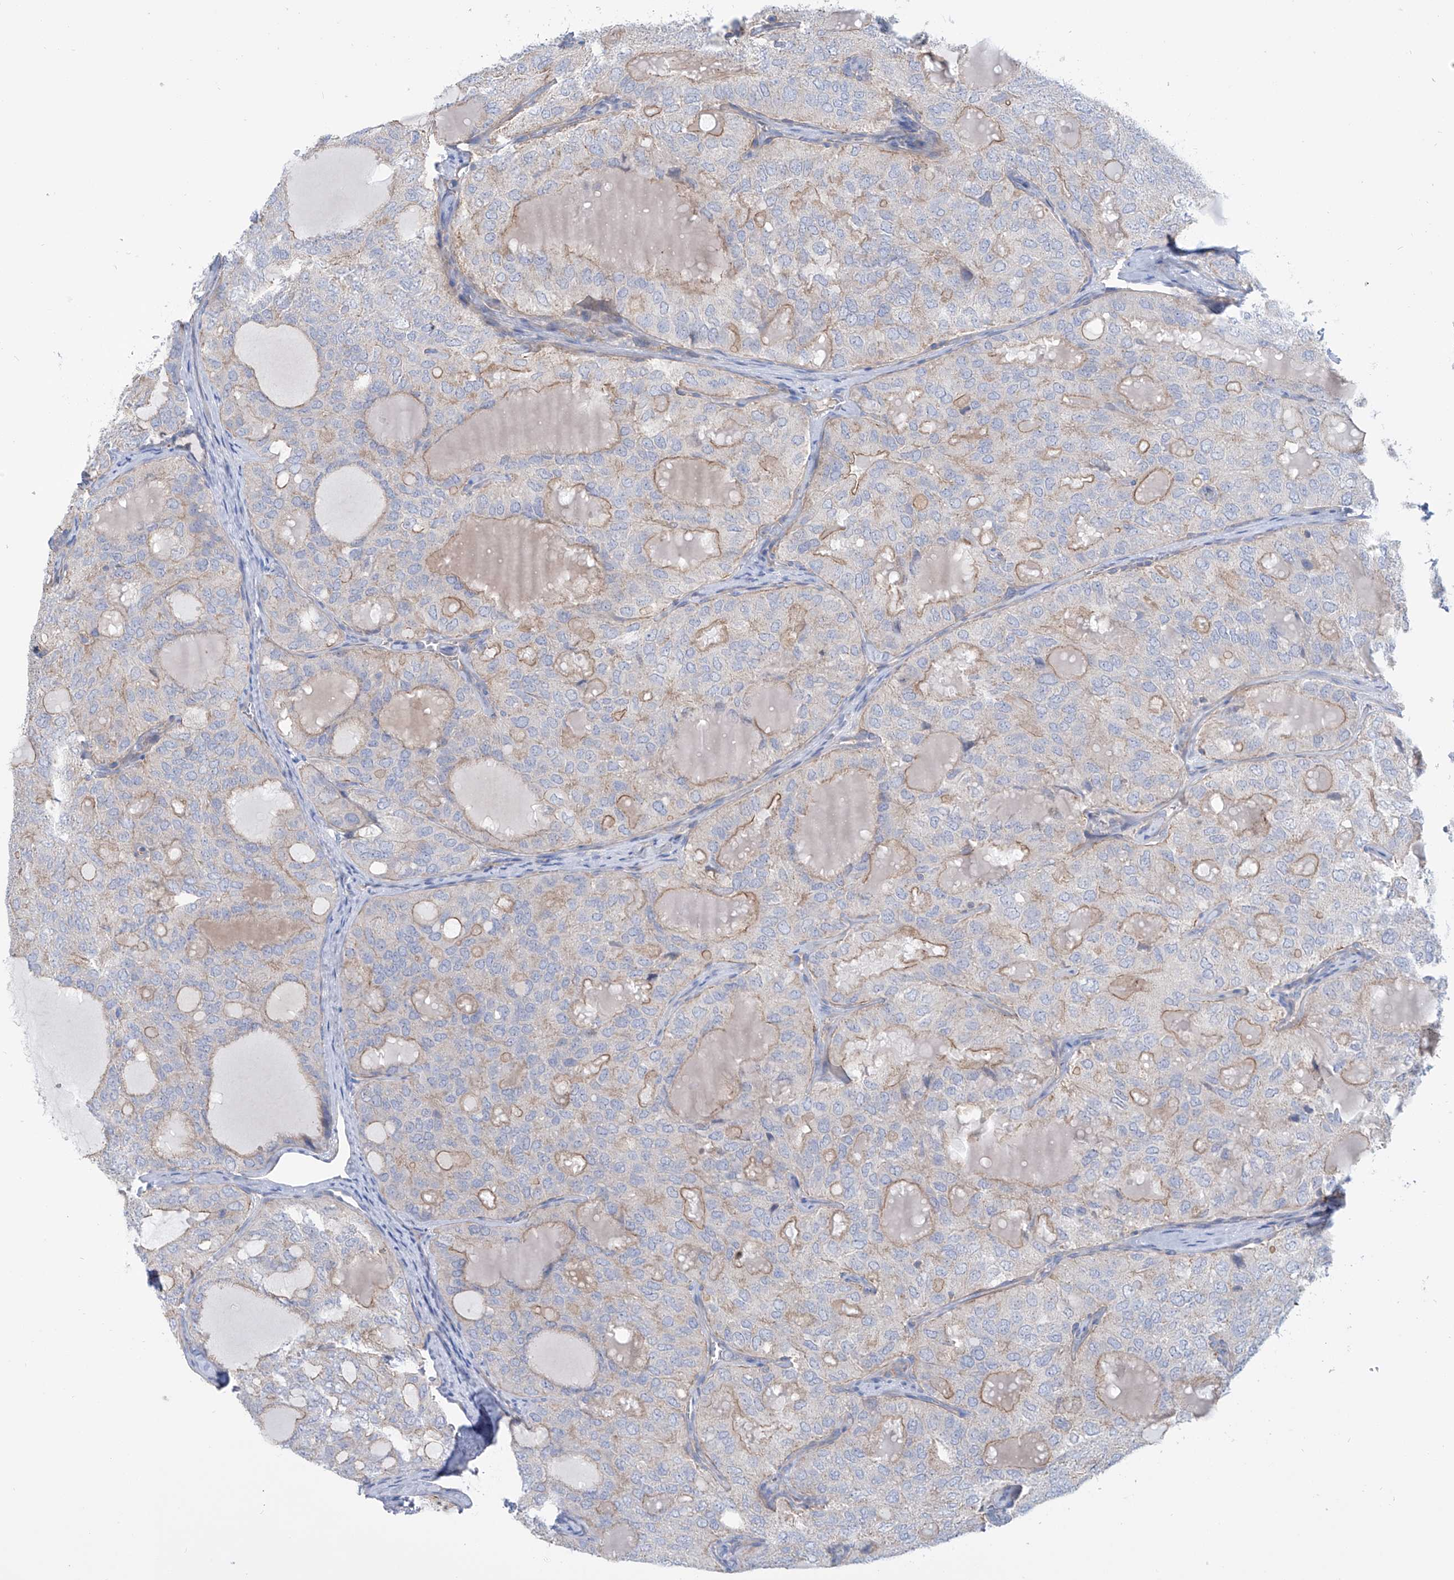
{"staining": {"intensity": "moderate", "quantity": "<25%", "location": "cytoplasmic/membranous"}, "tissue": "thyroid cancer", "cell_type": "Tumor cells", "image_type": "cancer", "snomed": [{"axis": "morphology", "description": "Follicular adenoma carcinoma, NOS"}, {"axis": "topography", "description": "Thyroid gland"}], "caption": "A histopathology image of thyroid cancer (follicular adenoma carcinoma) stained for a protein displays moderate cytoplasmic/membranous brown staining in tumor cells.", "gene": "TMEM209", "patient": {"sex": "male", "age": 75}}